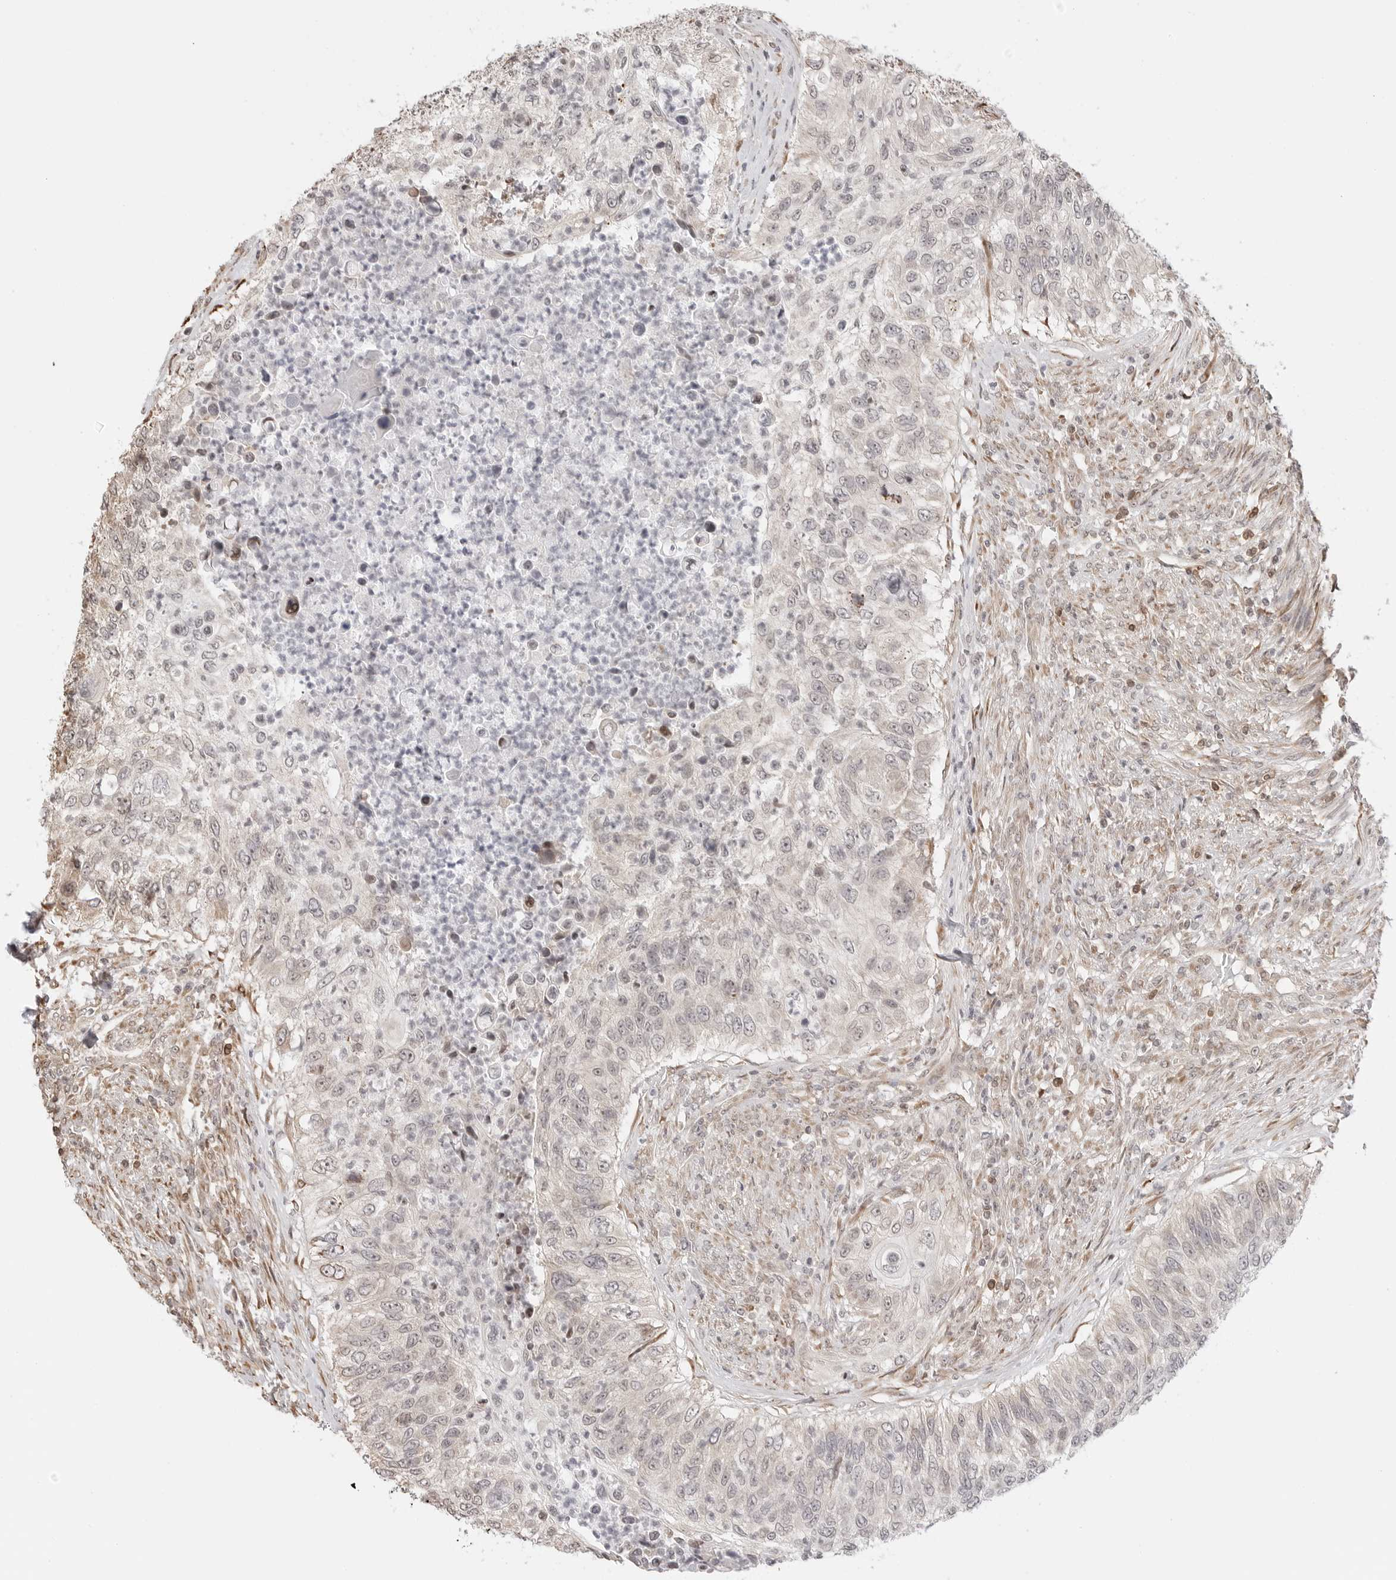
{"staining": {"intensity": "negative", "quantity": "none", "location": "none"}, "tissue": "urothelial cancer", "cell_type": "Tumor cells", "image_type": "cancer", "snomed": [{"axis": "morphology", "description": "Urothelial carcinoma, High grade"}, {"axis": "topography", "description": "Urinary bladder"}], "caption": "IHC image of neoplastic tissue: high-grade urothelial carcinoma stained with DAB (3,3'-diaminobenzidine) exhibits no significant protein positivity in tumor cells.", "gene": "FKBP14", "patient": {"sex": "female", "age": 60}}